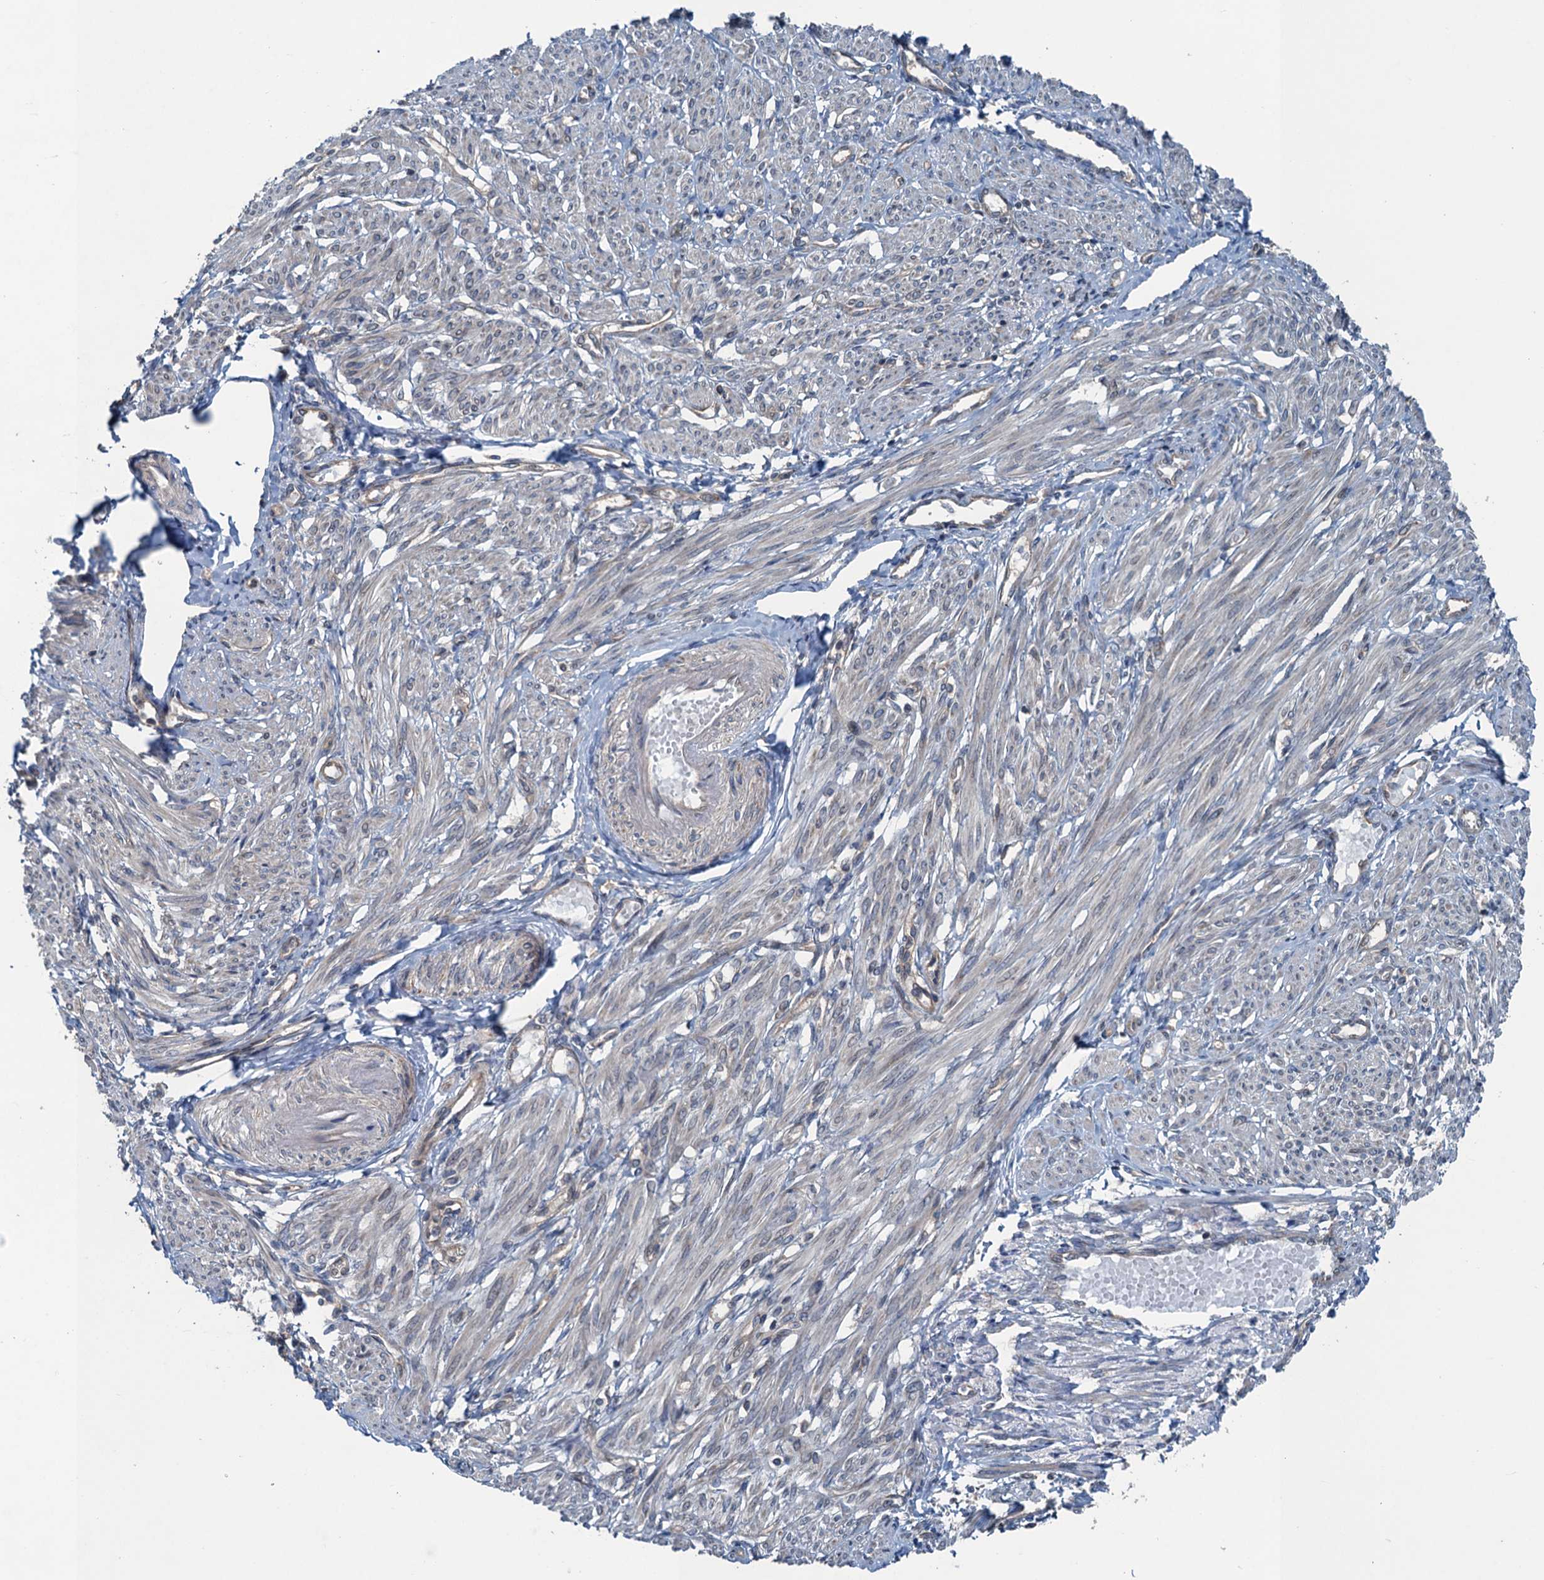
{"staining": {"intensity": "weak", "quantity": "<25%", "location": "cytoplasmic/membranous"}, "tissue": "smooth muscle", "cell_type": "Smooth muscle cells", "image_type": "normal", "snomed": [{"axis": "morphology", "description": "Normal tissue, NOS"}, {"axis": "topography", "description": "Smooth muscle"}], "caption": "Immunohistochemistry photomicrograph of unremarkable smooth muscle: smooth muscle stained with DAB (3,3'-diaminobenzidine) shows no significant protein positivity in smooth muscle cells.", "gene": "TRAPPC8", "patient": {"sex": "female", "age": 39}}